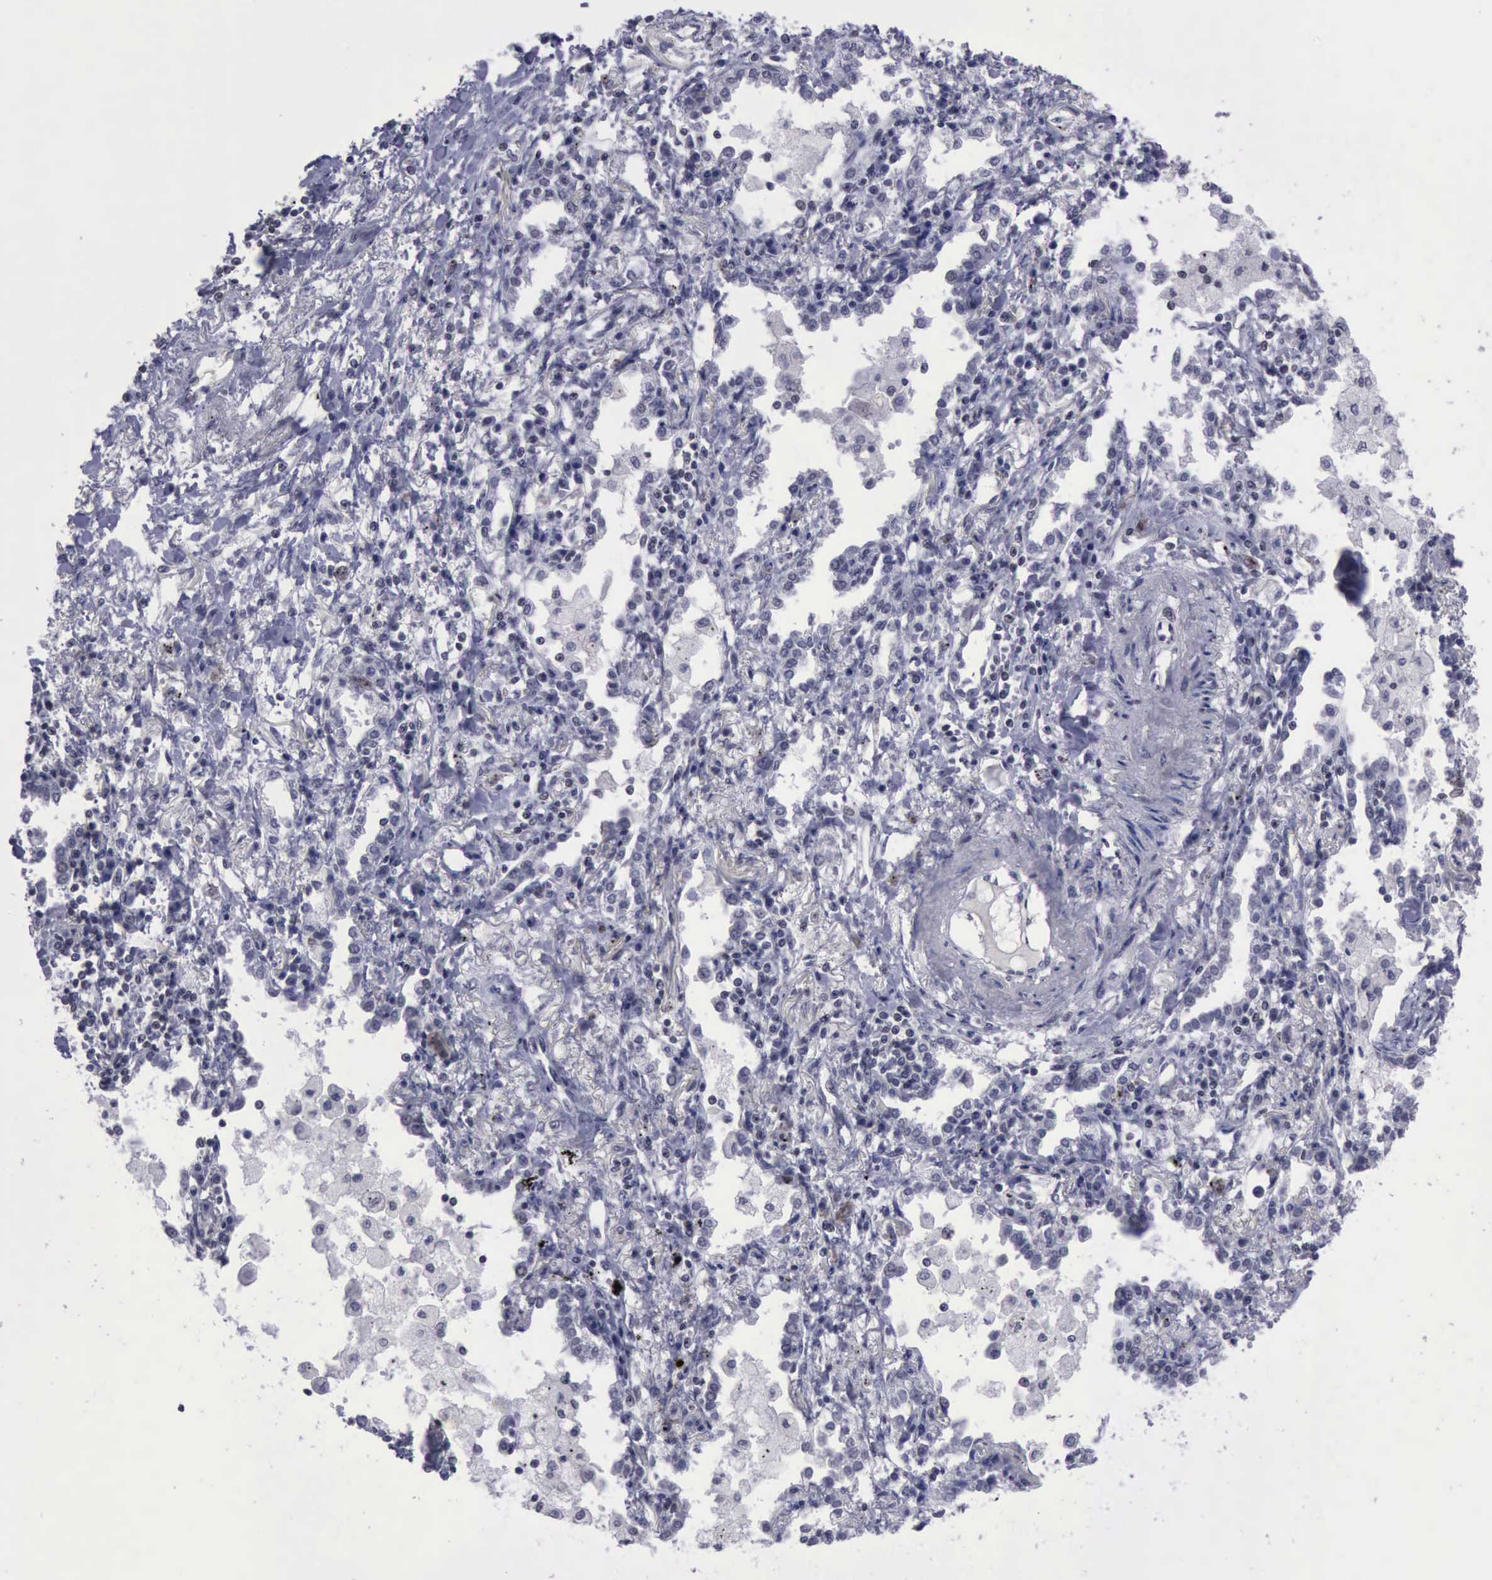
{"staining": {"intensity": "negative", "quantity": "none", "location": "none"}, "tissue": "lung cancer", "cell_type": "Tumor cells", "image_type": "cancer", "snomed": [{"axis": "morphology", "description": "Adenocarcinoma, NOS"}, {"axis": "topography", "description": "Lung"}], "caption": "A photomicrograph of adenocarcinoma (lung) stained for a protein demonstrates no brown staining in tumor cells.", "gene": "YY1", "patient": {"sex": "male", "age": 60}}